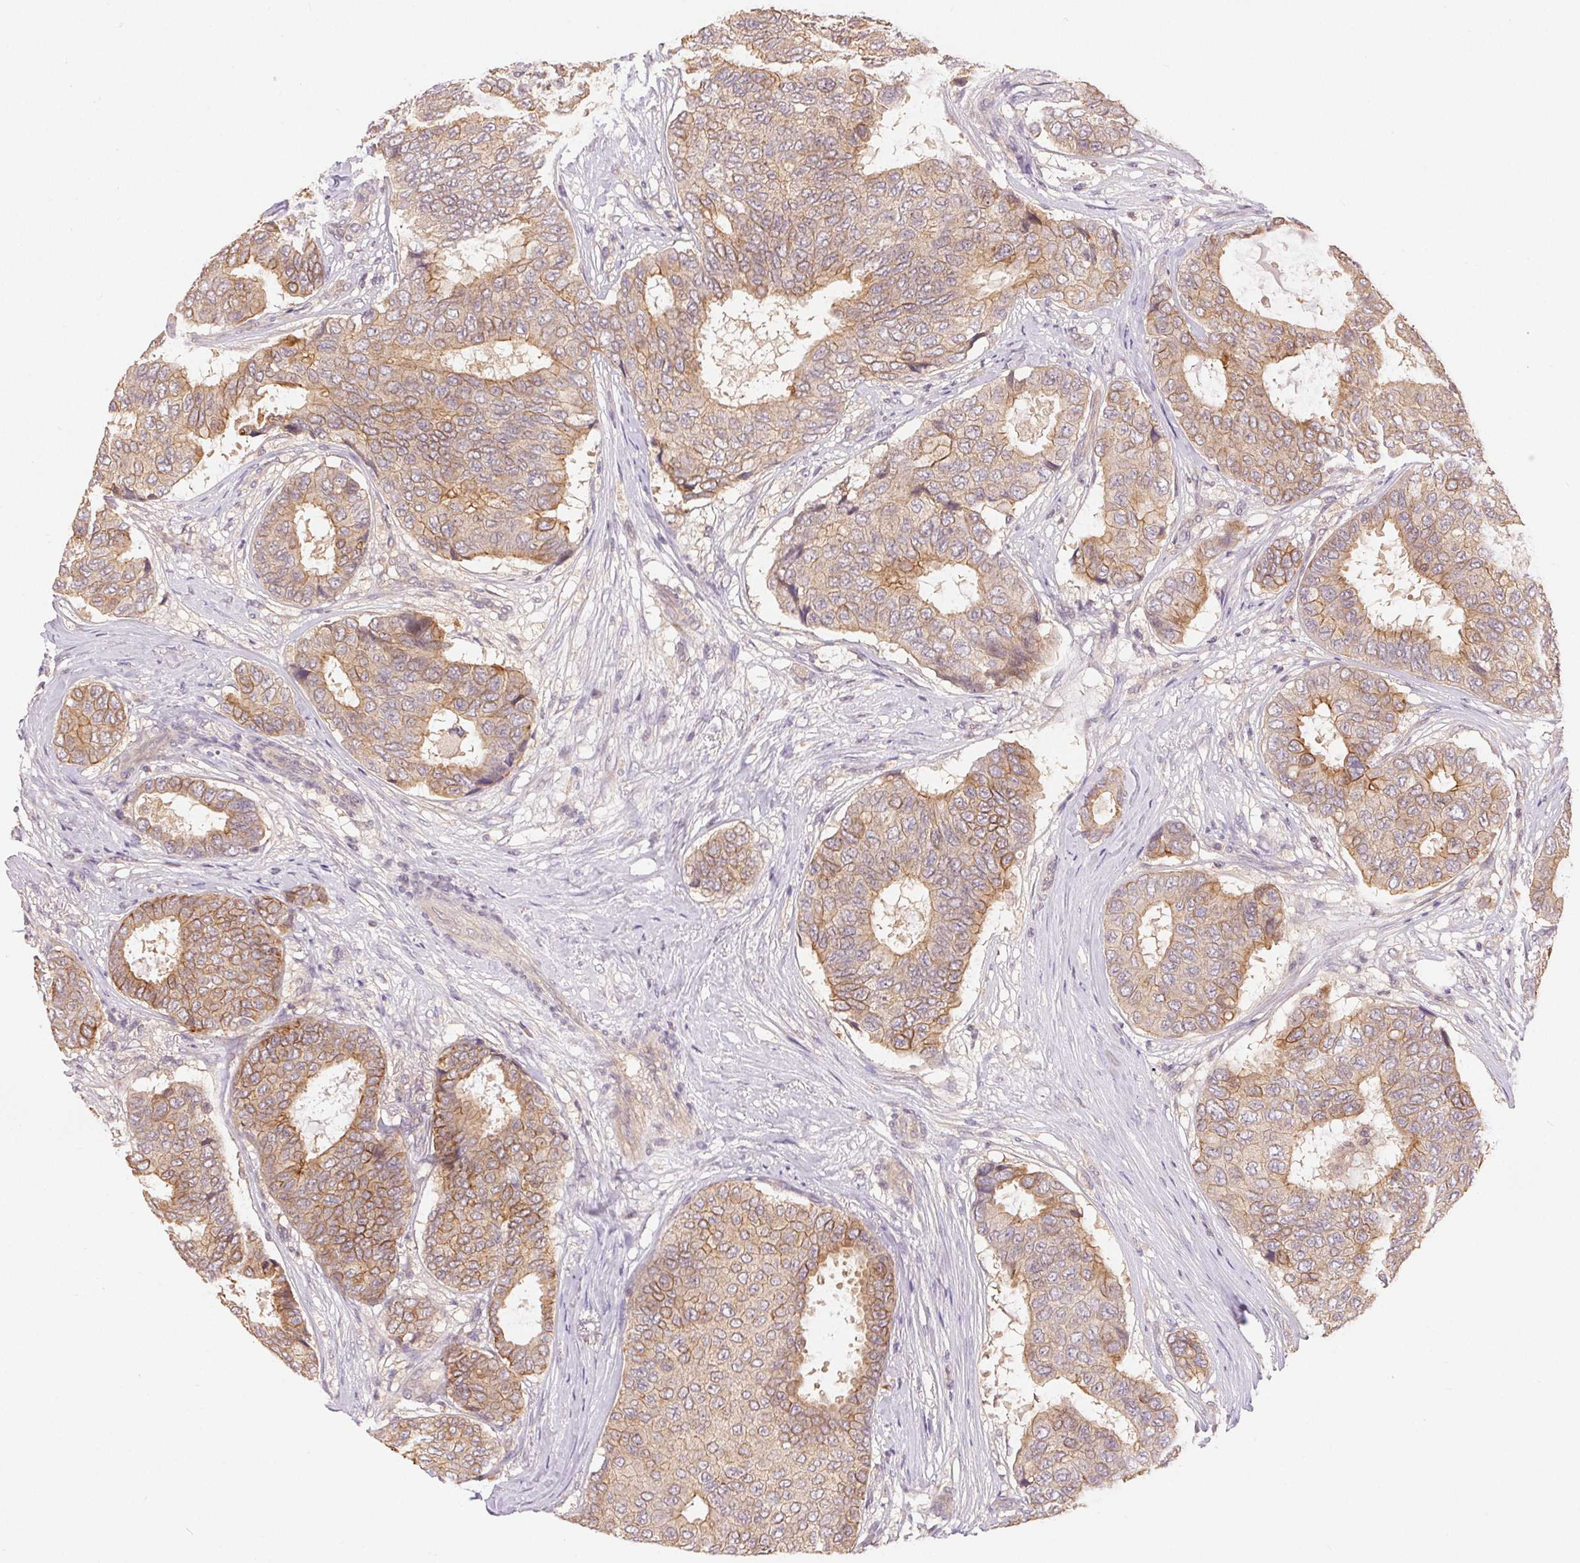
{"staining": {"intensity": "moderate", "quantity": "25%-75%", "location": "cytoplasmic/membranous"}, "tissue": "breast cancer", "cell_type": "Tumor cells", "image_type": "cancer", "snomed": [{"axis": "morphology", "description": "Duct carcinoma"}, {"axis": "topography", "description": "Breast"}], "caption": "Protein staining of breast cancer (infiltrating ductal carcinoma) tissue shows moderate cytoplasmic/membranous expression in approximately 25%-75% of tumor cells.", "gene": "MAPKAPK2", "patient": {"sex": "female", "age": 75}}